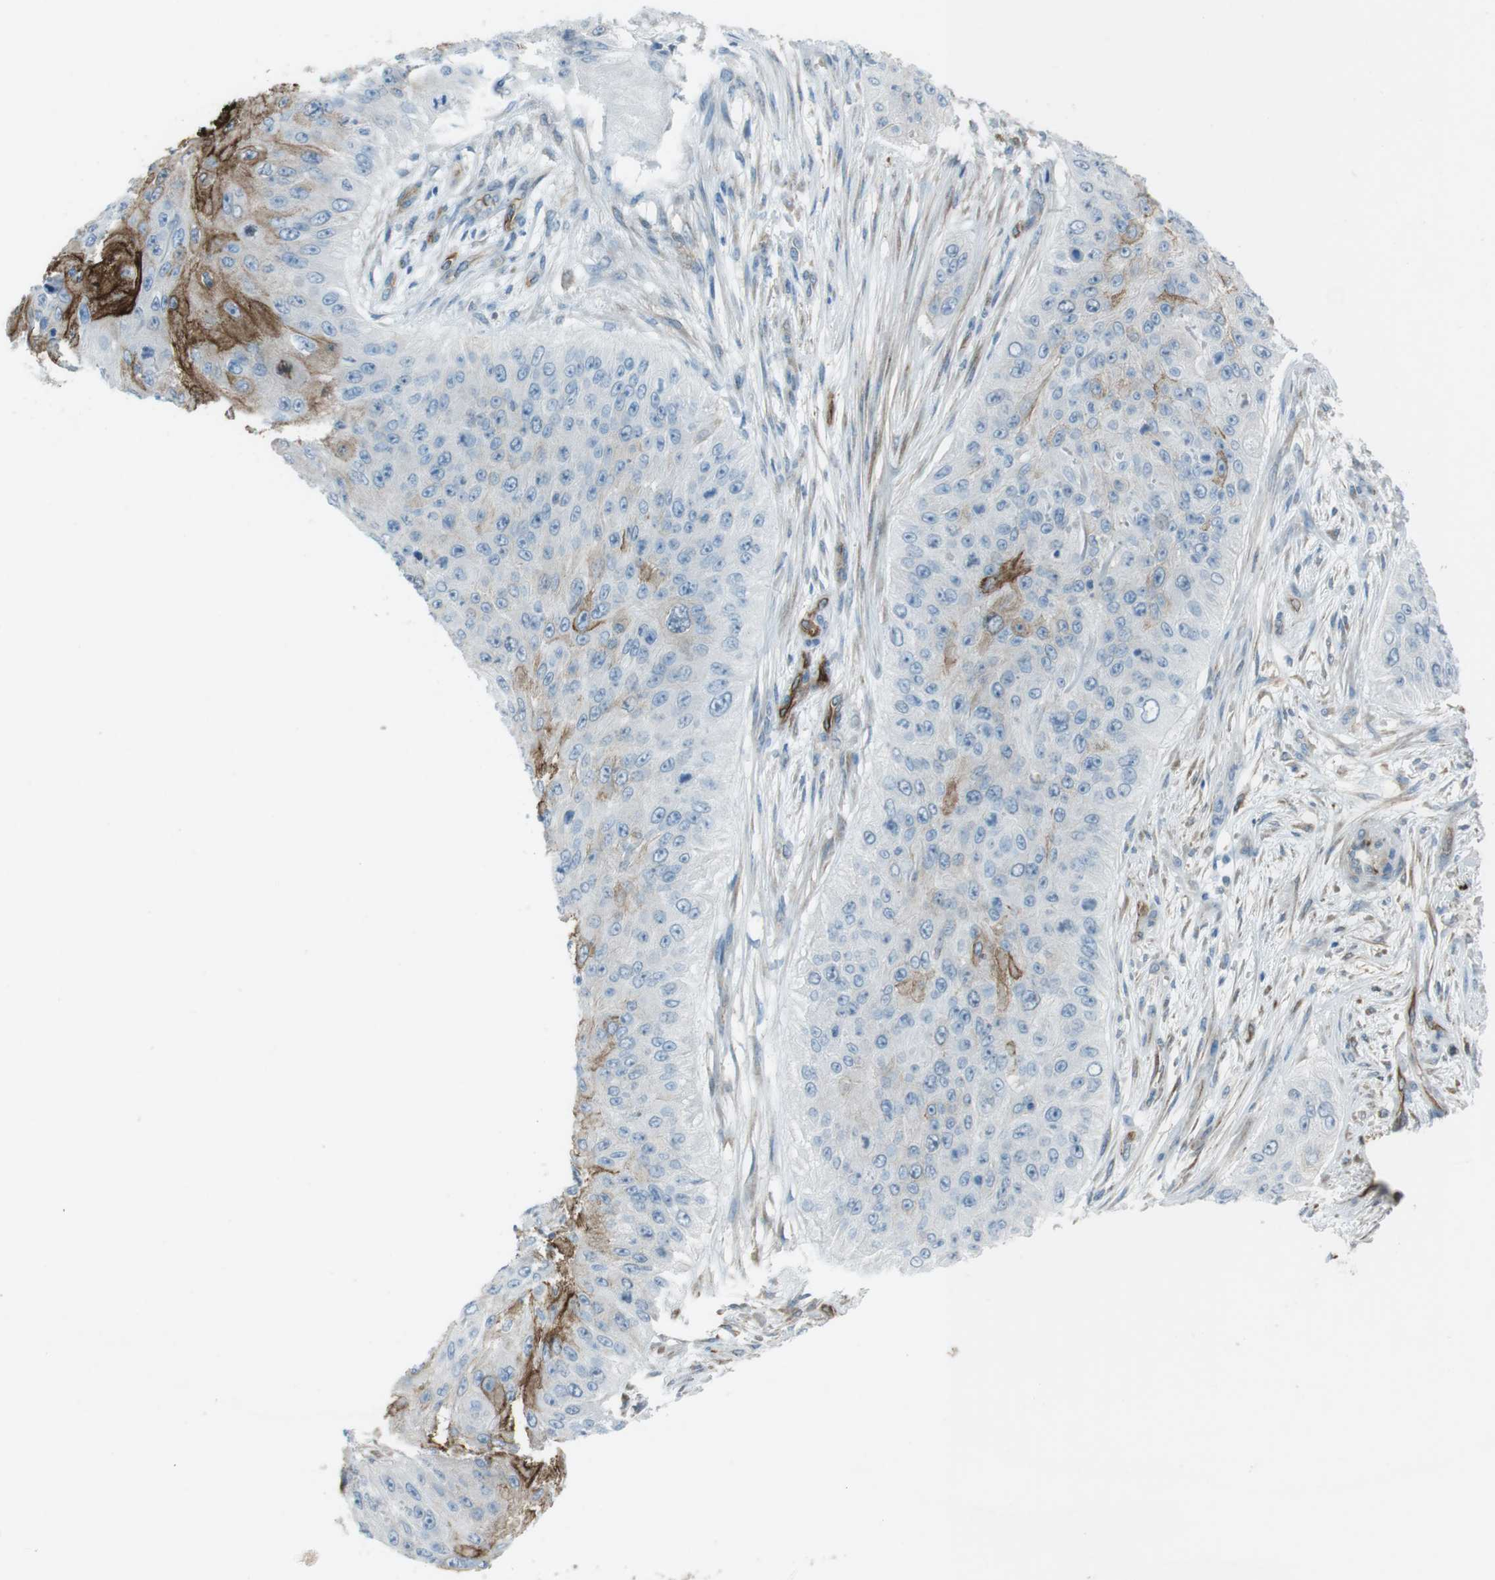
{"staining": {"intensity": "moderate", "quantity": ">75%", "location": "cytoplasmic/membranous"}, "tissue": "skin cancer", "cell_type": "Tumor cells", "image_type": "cancer", "snomed": [{"axis": "morphology", "description": "Squamous cell carcinoma, NOS"}, {"axis": "topography", "description": "Skin"}], "caption": "This image reveals immunohistochemistry staining of human squamous cell carcinoma (skin), with medium moderate cytoplasmic/membranous positivity in approximately >75% of tumor cells.", "gene": "TUBB2A", "patient": {"sex": "female", "age": 80}}